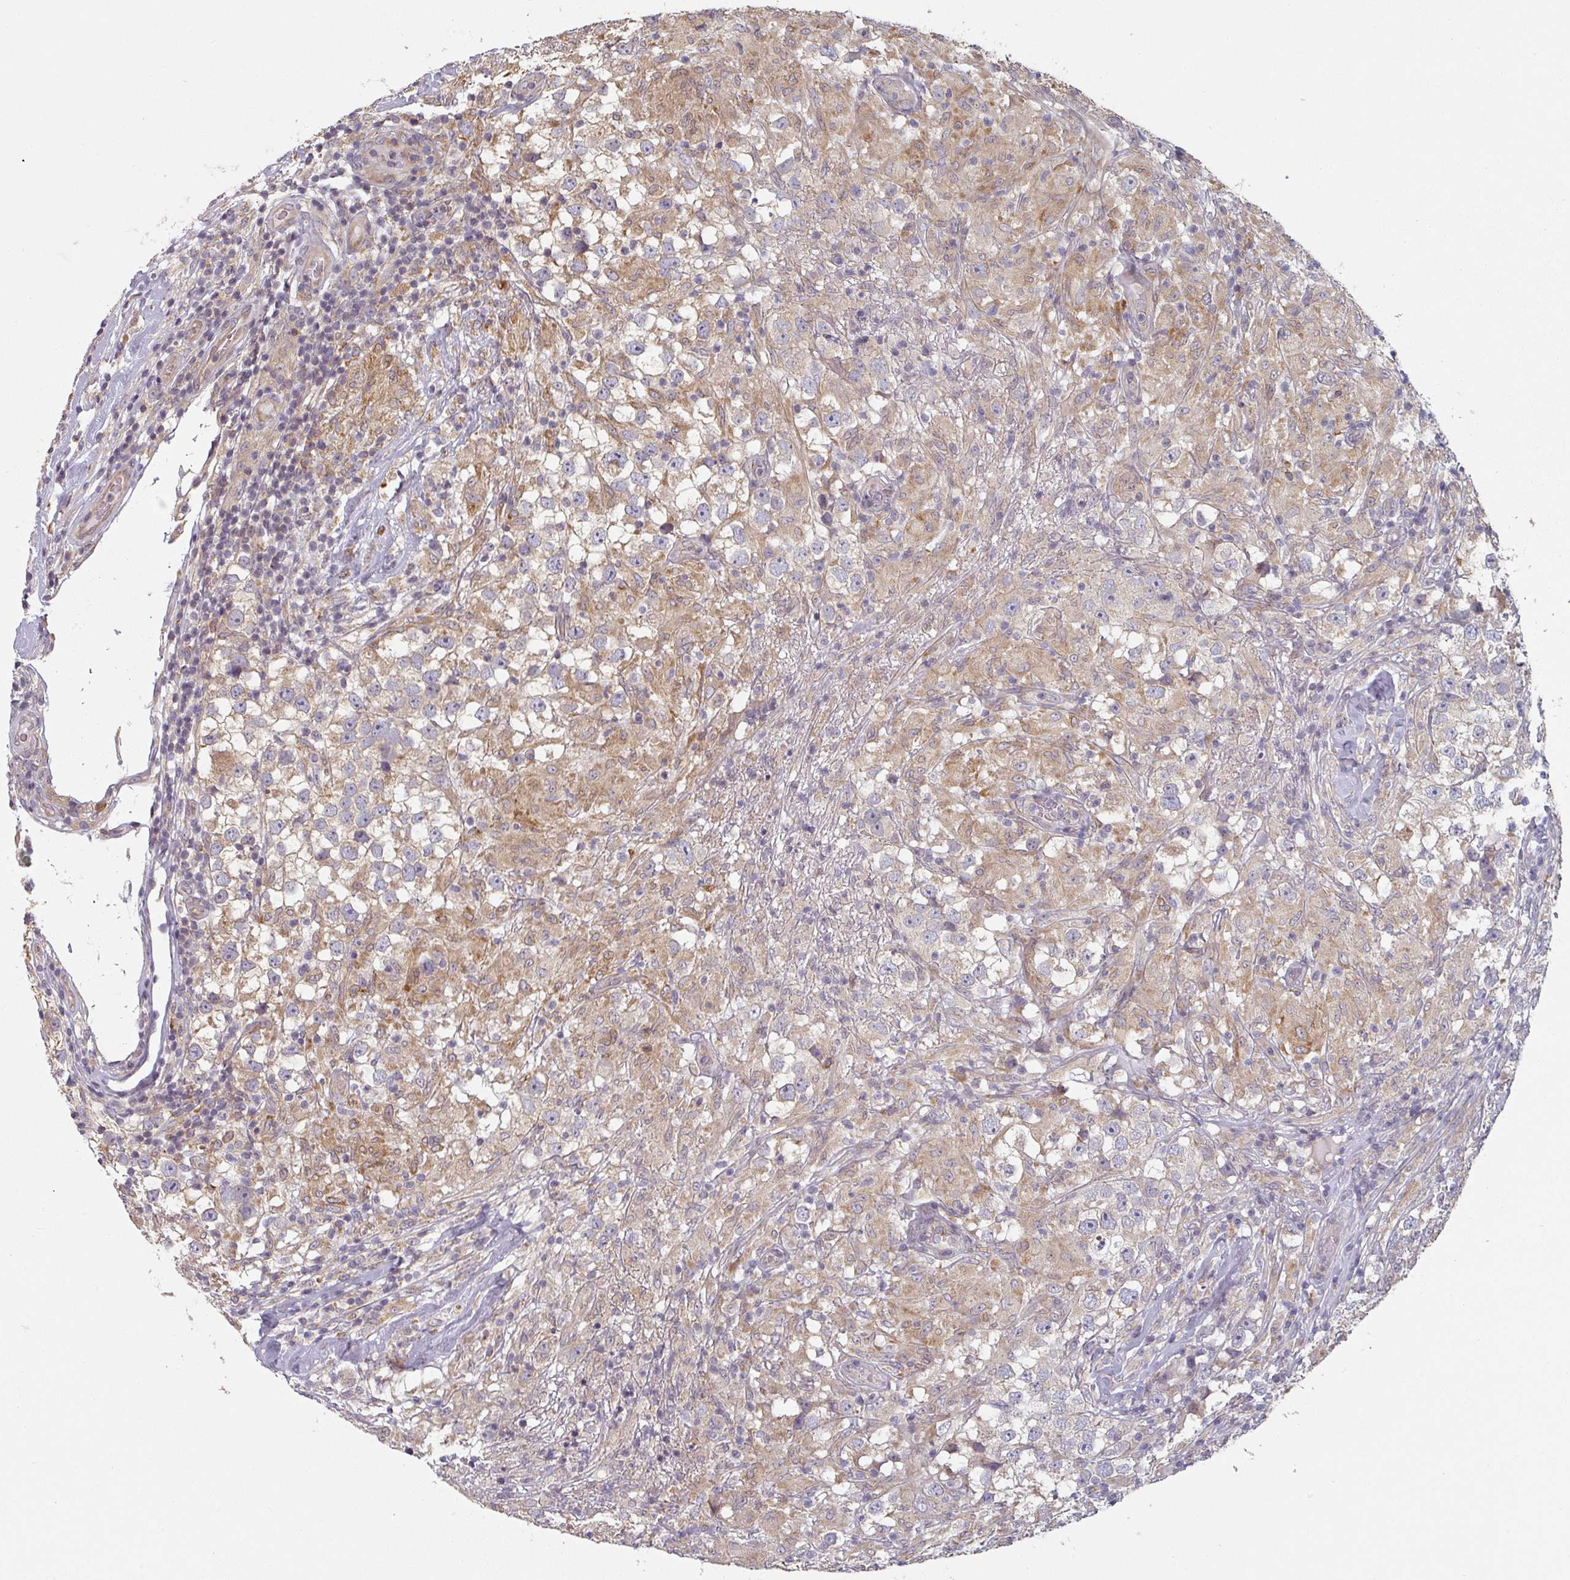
{"staining": {"intensity": "weak", "quantity": "25%-75%", "location": "cytoplasmic/membranous"}, "tissue": "testis cancer", "cell_type": "Tumor cells", "image_type": "cancer", "snomed": [{"axis": "morphology", "description": "Seminoma, NOS"}, {"axis": "topography", "description": "Testis"}], "caption": "Protein staining demonstrates weak cytoplasmic/membranous staining in approximately 25%-75% of tumor cells in testis cancer.", "gene": "TAPT1", "patient": {"sex": "male", "age": 46}}